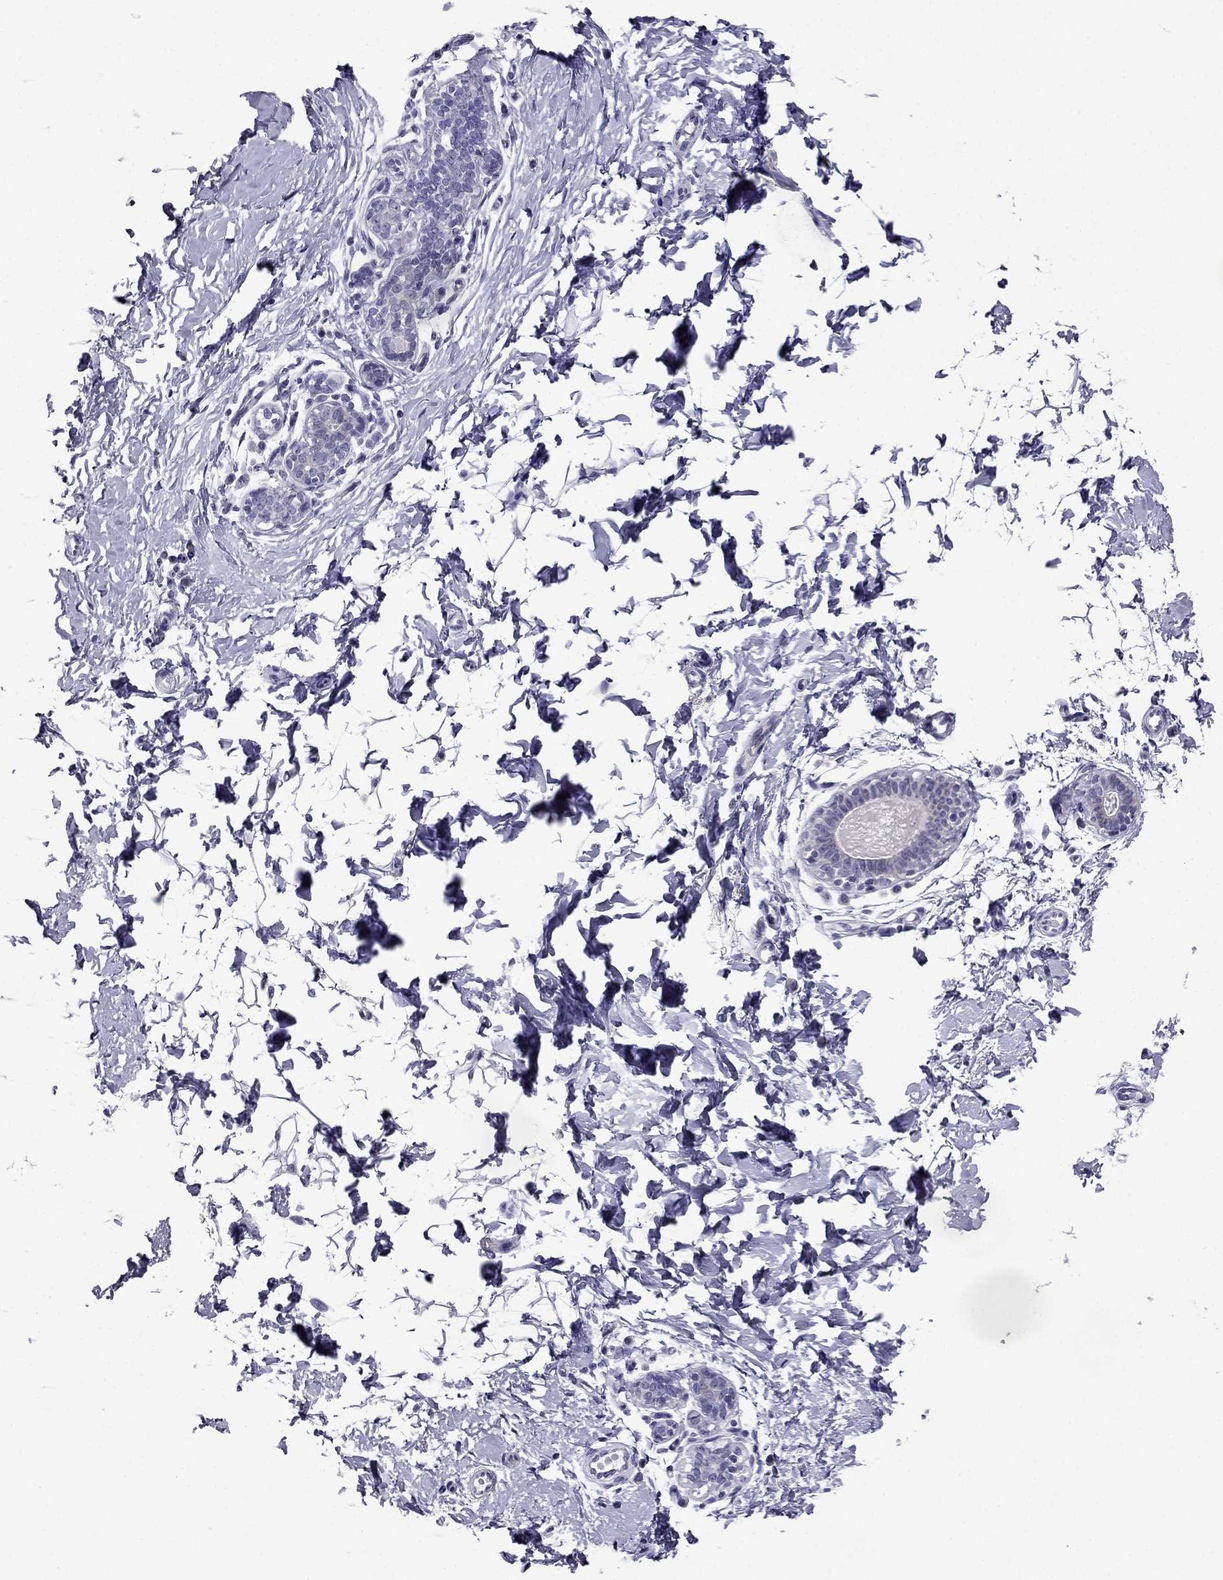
{"staining": {"intensity": "negative", "quantity": "none", "location": "none"}, "tissue": "breast", "cell_type": "Adipocytes", "image_type": "normal", "snomed": [{"axis": "morphology", "description": "Normal tissue, NOS"}, {"axis": "topography", "description": "Breast"}], "caption": "The photomicrograph displays no staining of adipocytes in benign breast. (DAB immunohistochemistry visualized using brightfield microscopy, high magnification).", "gene": "POM121L12", "patient": {"sex": "female", "age": 37}}